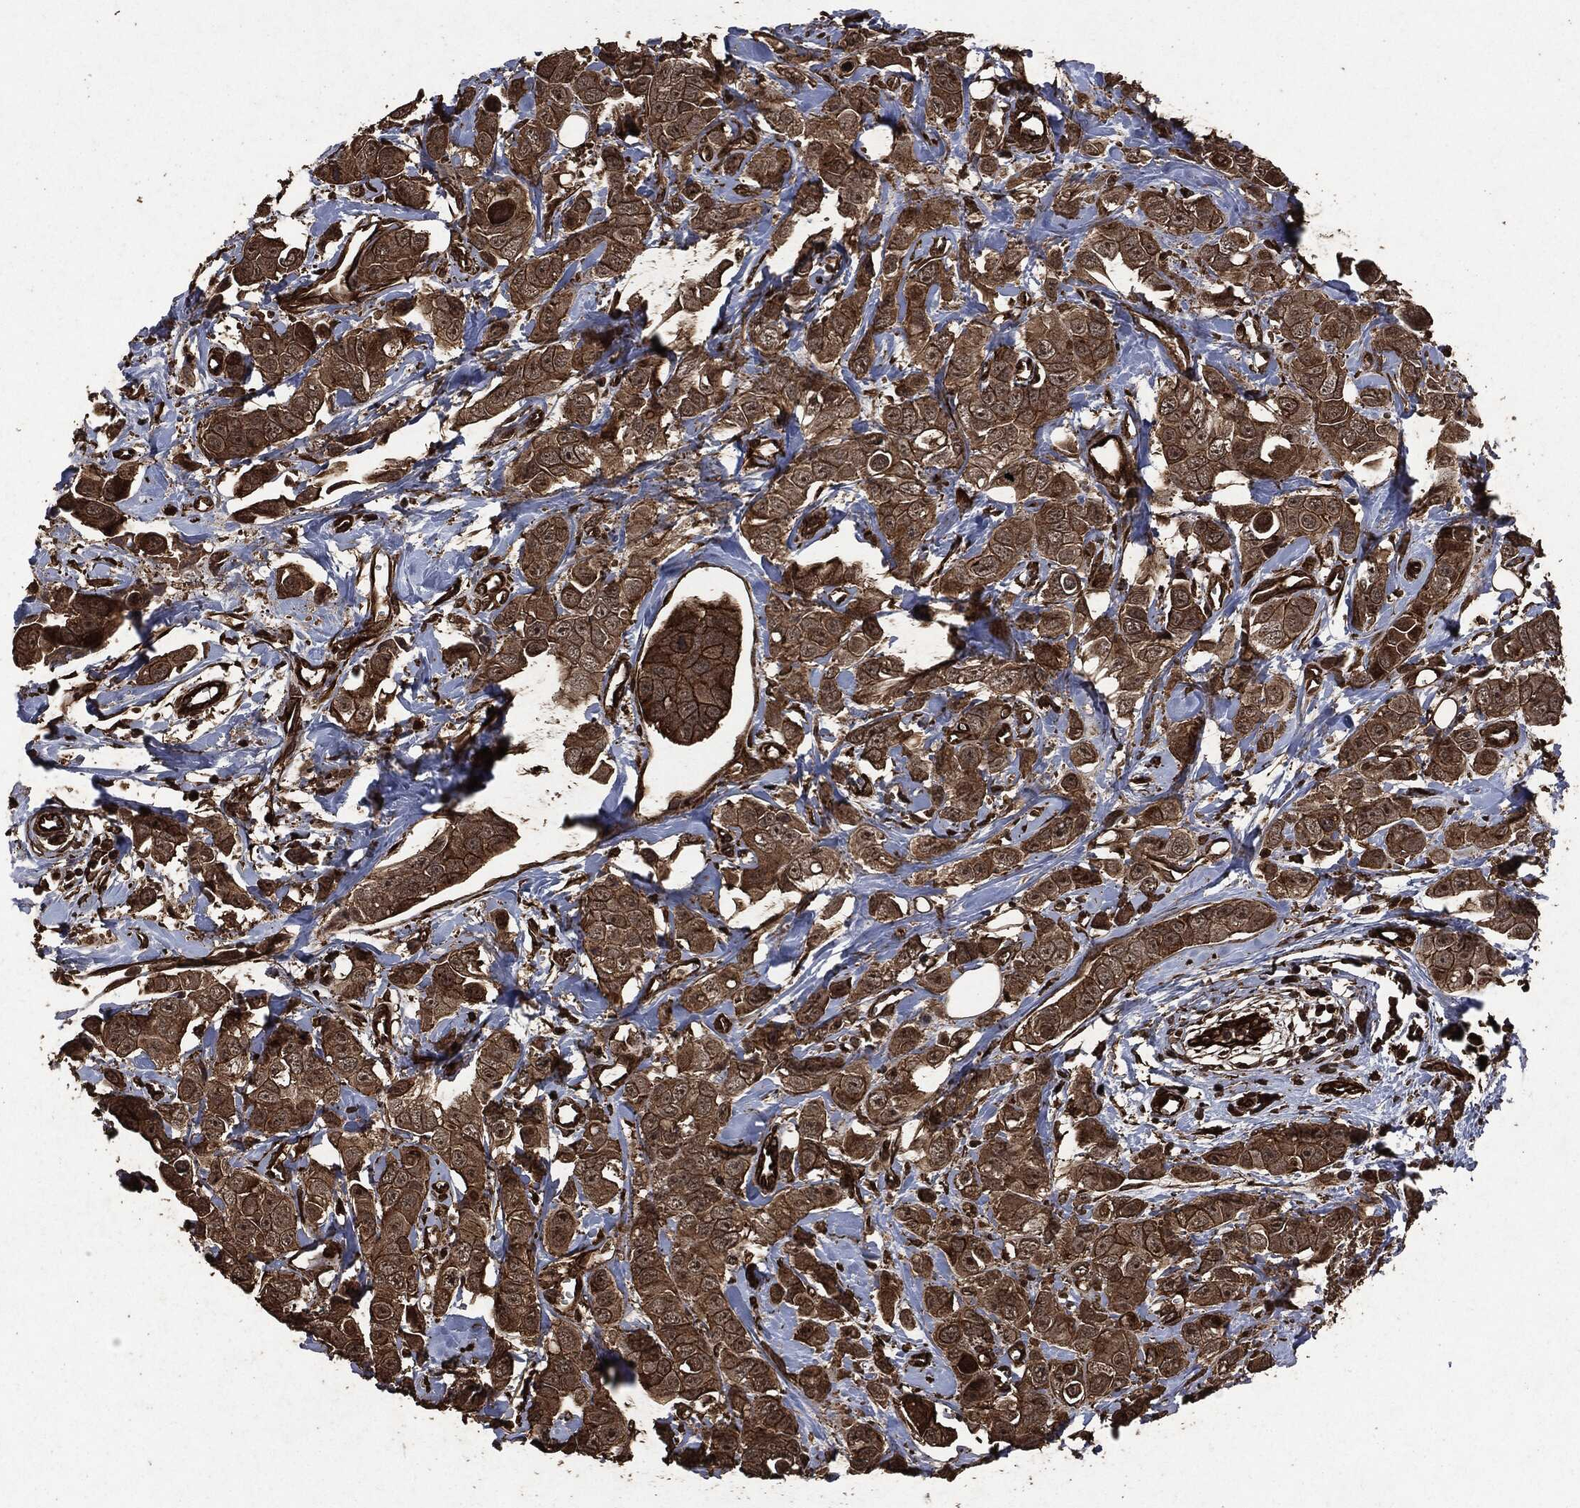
{"staining": {"intensity": "moderate", "quantity": ">75%", "location": "cytoplasmic/membranous"}, "tissue": "breast cancer", "cell_type": "Tumor cells", "image_type": "cancer", "snomed": [{"axis": "morphology", "description": "Duct carcinoma"}, {"axis": "topography", "description": "Breast"}], "caption": "Immunohistochemical staining of breast cancer (invasive ductal carcinoma) exhibits medium levels of moderate cytoplasmic/membranous protein positivity in about >75% of tumor cells.", "gene": "HRAS", "patient": {"sex": "female", "age": 35}}